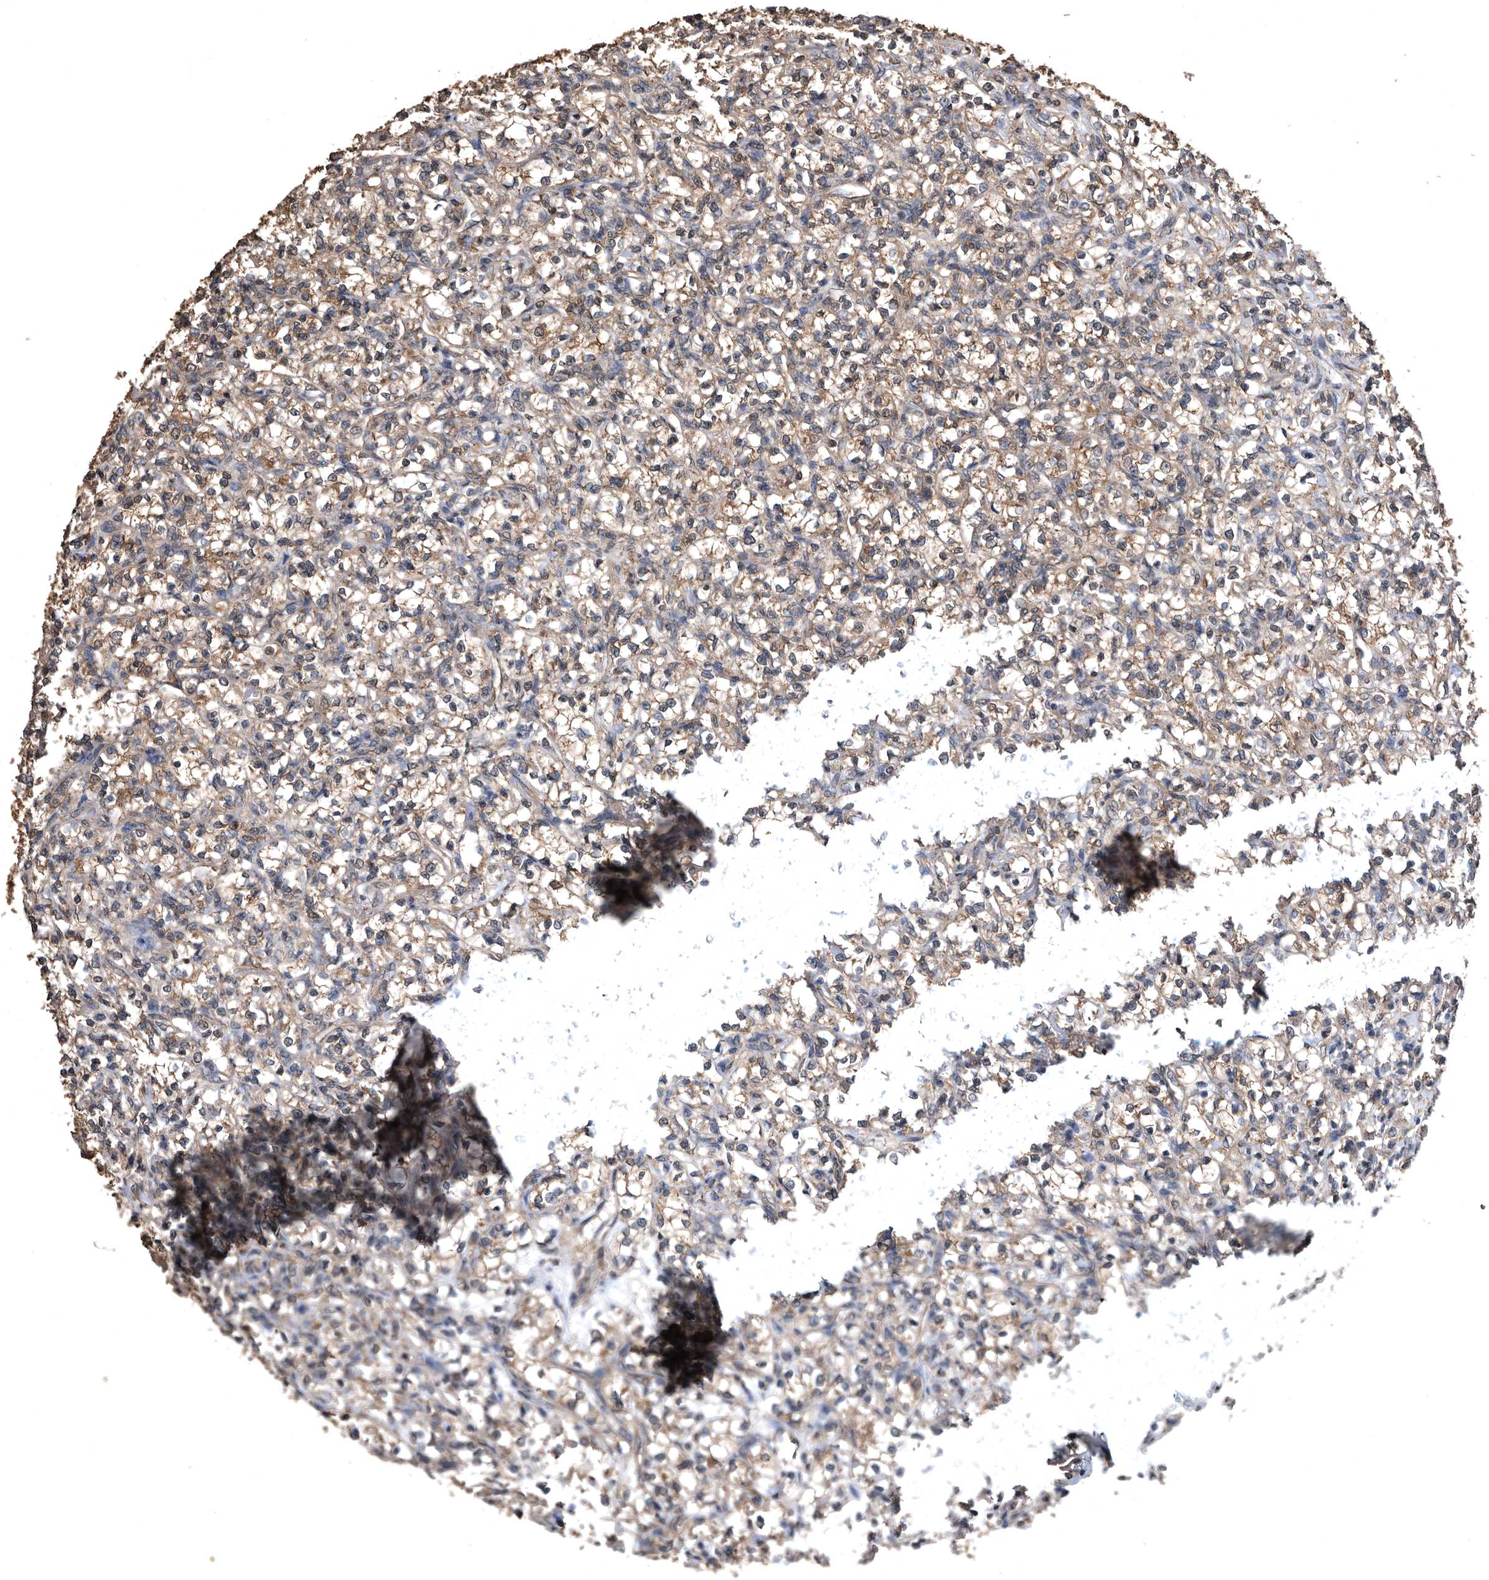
{"staining": {"intensity": "weak", "quantity": "25%-75%", "location": "cytoplasmic/membranous"}, "tissue": "renal cancer", "cell_type": "Tumor cells", "image_type": "cancer", "snomed": [{"axis": "morphology", "description": "Adenocarcinoma, NOS"}, {"axis": "topography", "description": "Kidney"}], "caption": "A low amount of weak cytoplasmic/membranous staining is present in about 25%-75% of tumor cells in renal cancer tissue. (brown staining indicates protein expression, while blue staining denotes nuclei).", "gene": "NRBP1", "patient": {"sex": "female", "age": 69}}